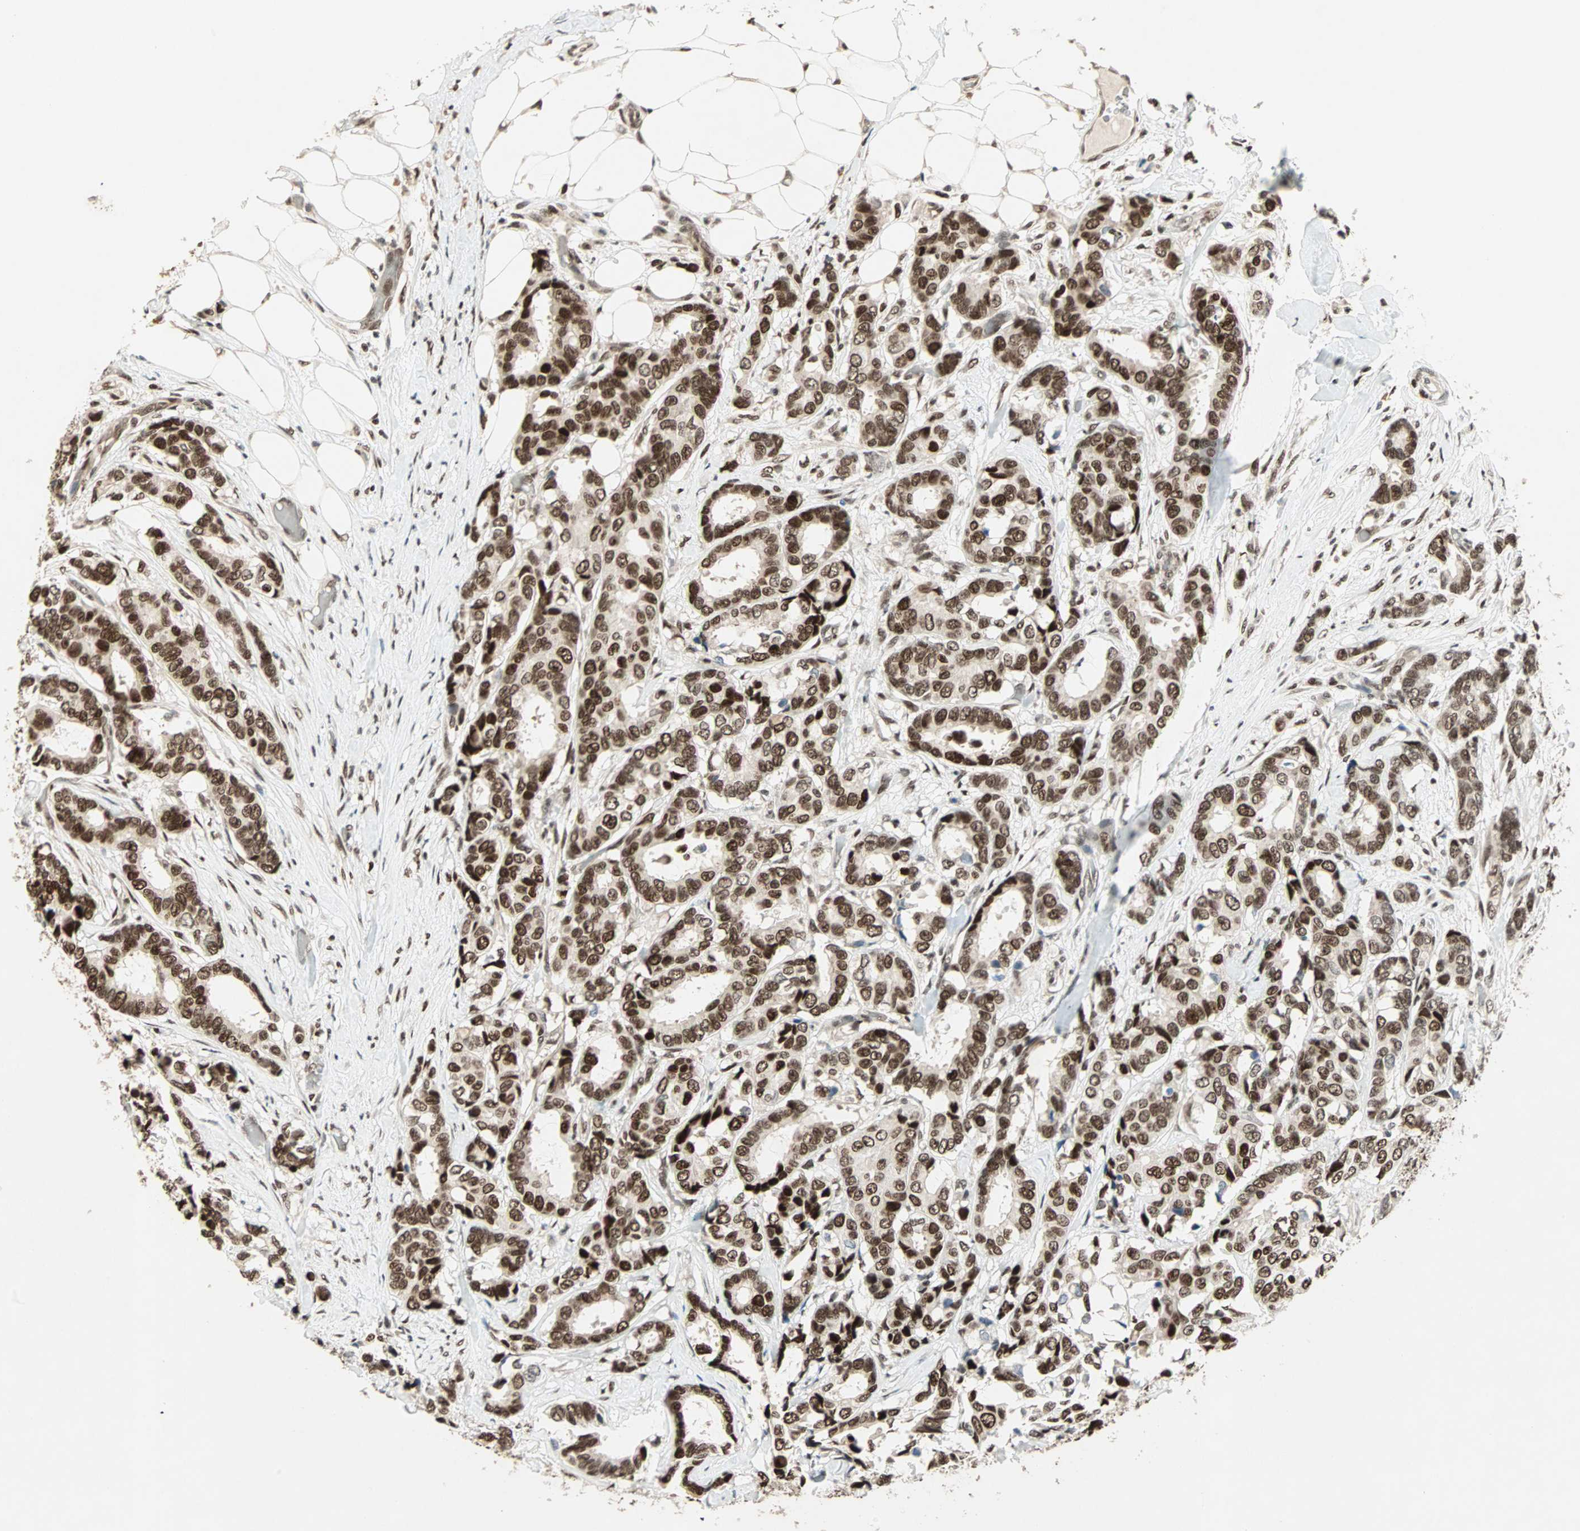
{"staining": {"intensity": "strong", "quantity": ">75%", "location": "nuclear"}, "tissue": "breast cancer", "cell_type": "Tumor cells", "image_type": "cancer", "snomed": [{"axis": "morphology", "description": "Duct carcinoma"}, {"axis": "topography", "description": "Breast"}], "caption": "An immunohistochemistry histopathology image of neoplastic tissue is shown. Protein staining in brown labels strong nuclear positivity in breast infiltrating ductal carcinoma within tumor cells. The staining was performed using DAB (3,3'-diaminobenzidine) to visualize the protein expression in brown, while the nuclei were stained in blue with hematoxylin (Magnification: 20x).", "gene": "MDC1", "patient": {"sex": "female", "age": 87}}